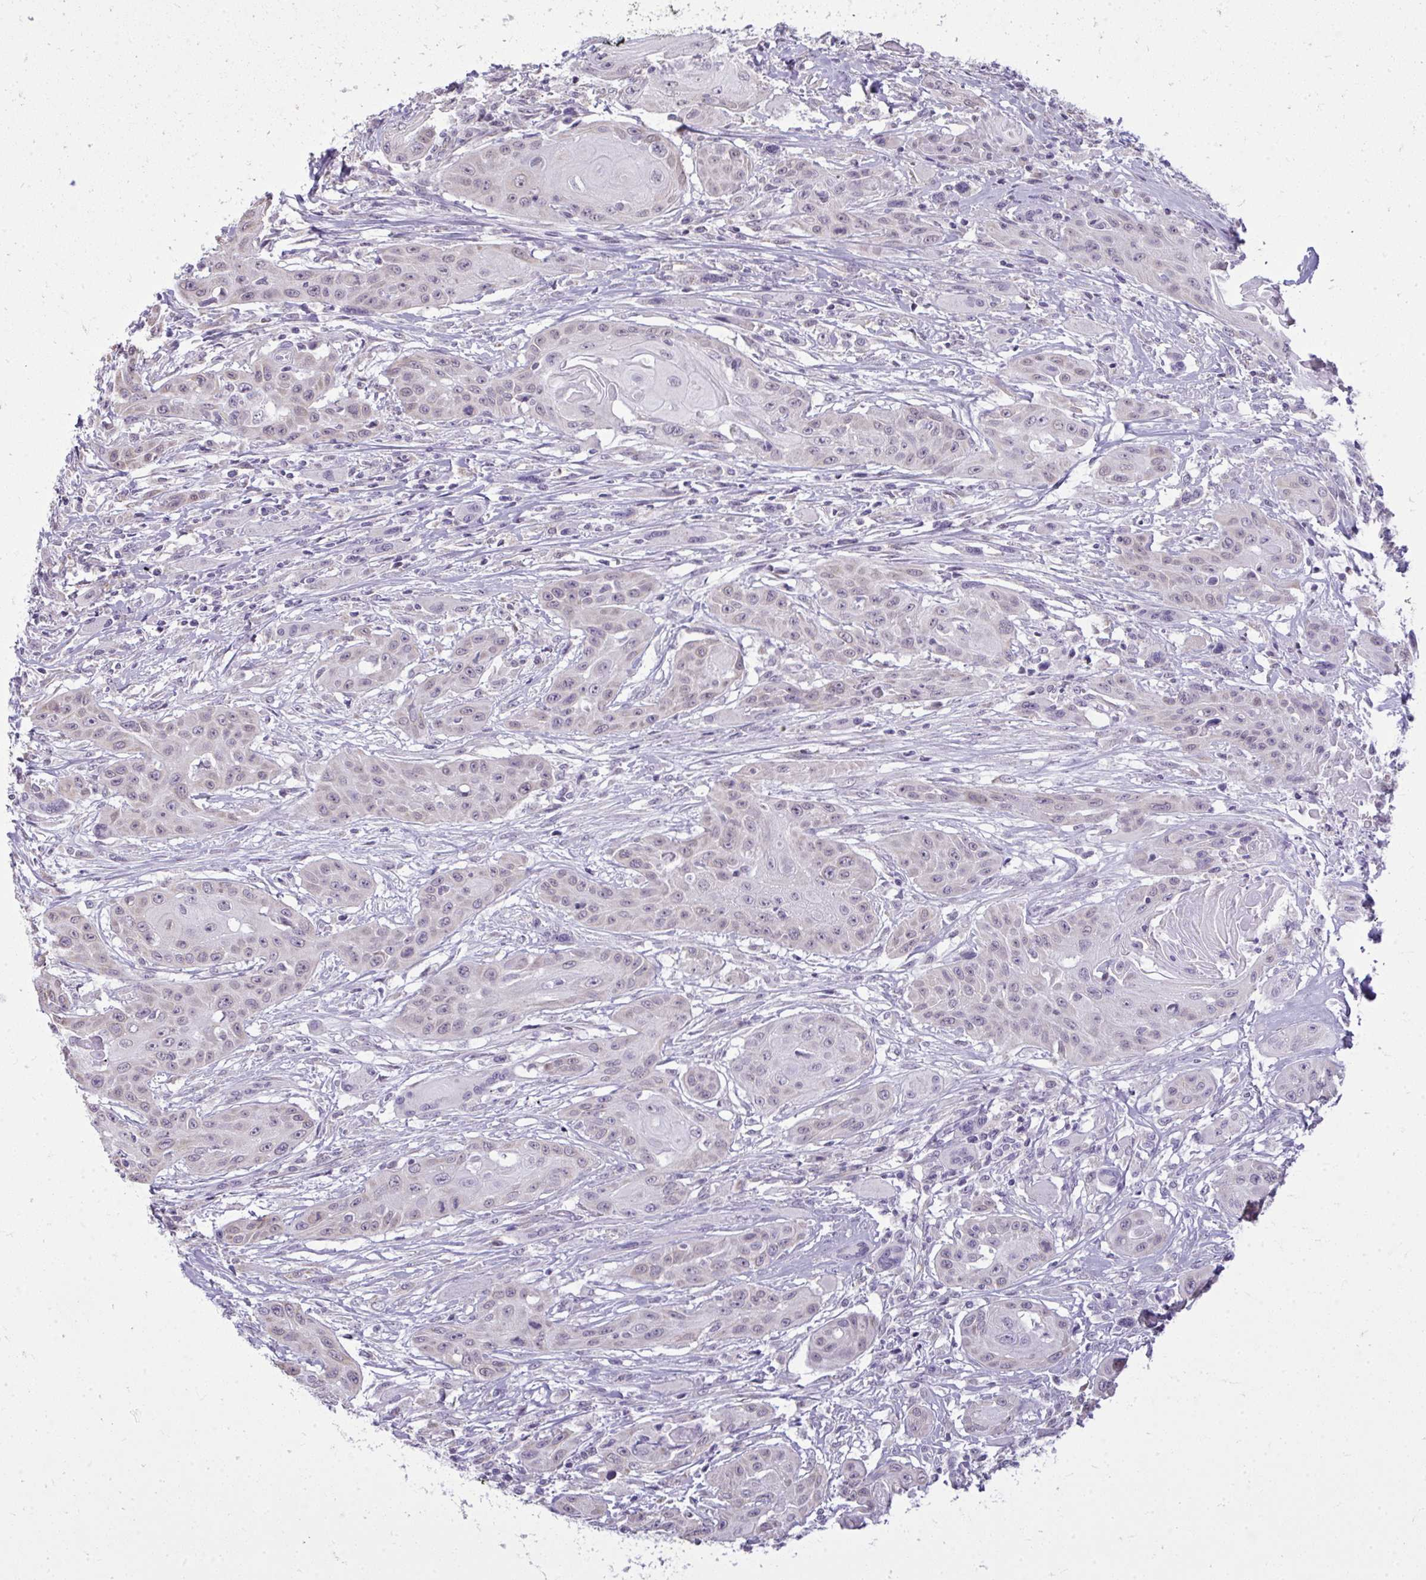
{"staining": {"intensity": "negative", "quantity": "none", "location": "none"}, "tissue": "head and neck cancer", "cell_type": "Tumor cells", "image_type": "cancer", "snomed": [{"axis": "morphology", "description": "Squamous cell carcinoma, NOS"}, {"axis": "topography", "description": "Oral tissue"}, {"axis": "topography", "description": "Head-Neck"}, {"axis": "topography", "description": "Neck, NOS"}], "caption": "The histopathology image demonstrates no staining of tumor cells in head and neck squamous cell carcinoma. The staining was performed using DAB (3,3'-diaminobenzidine) to visualize the protein expression in brown, while the nuclei were stained in blue with hematoxylin (Magnification: 20x).", "gene": "NPPA", "patient": {"sex": "female", "age": 55}}